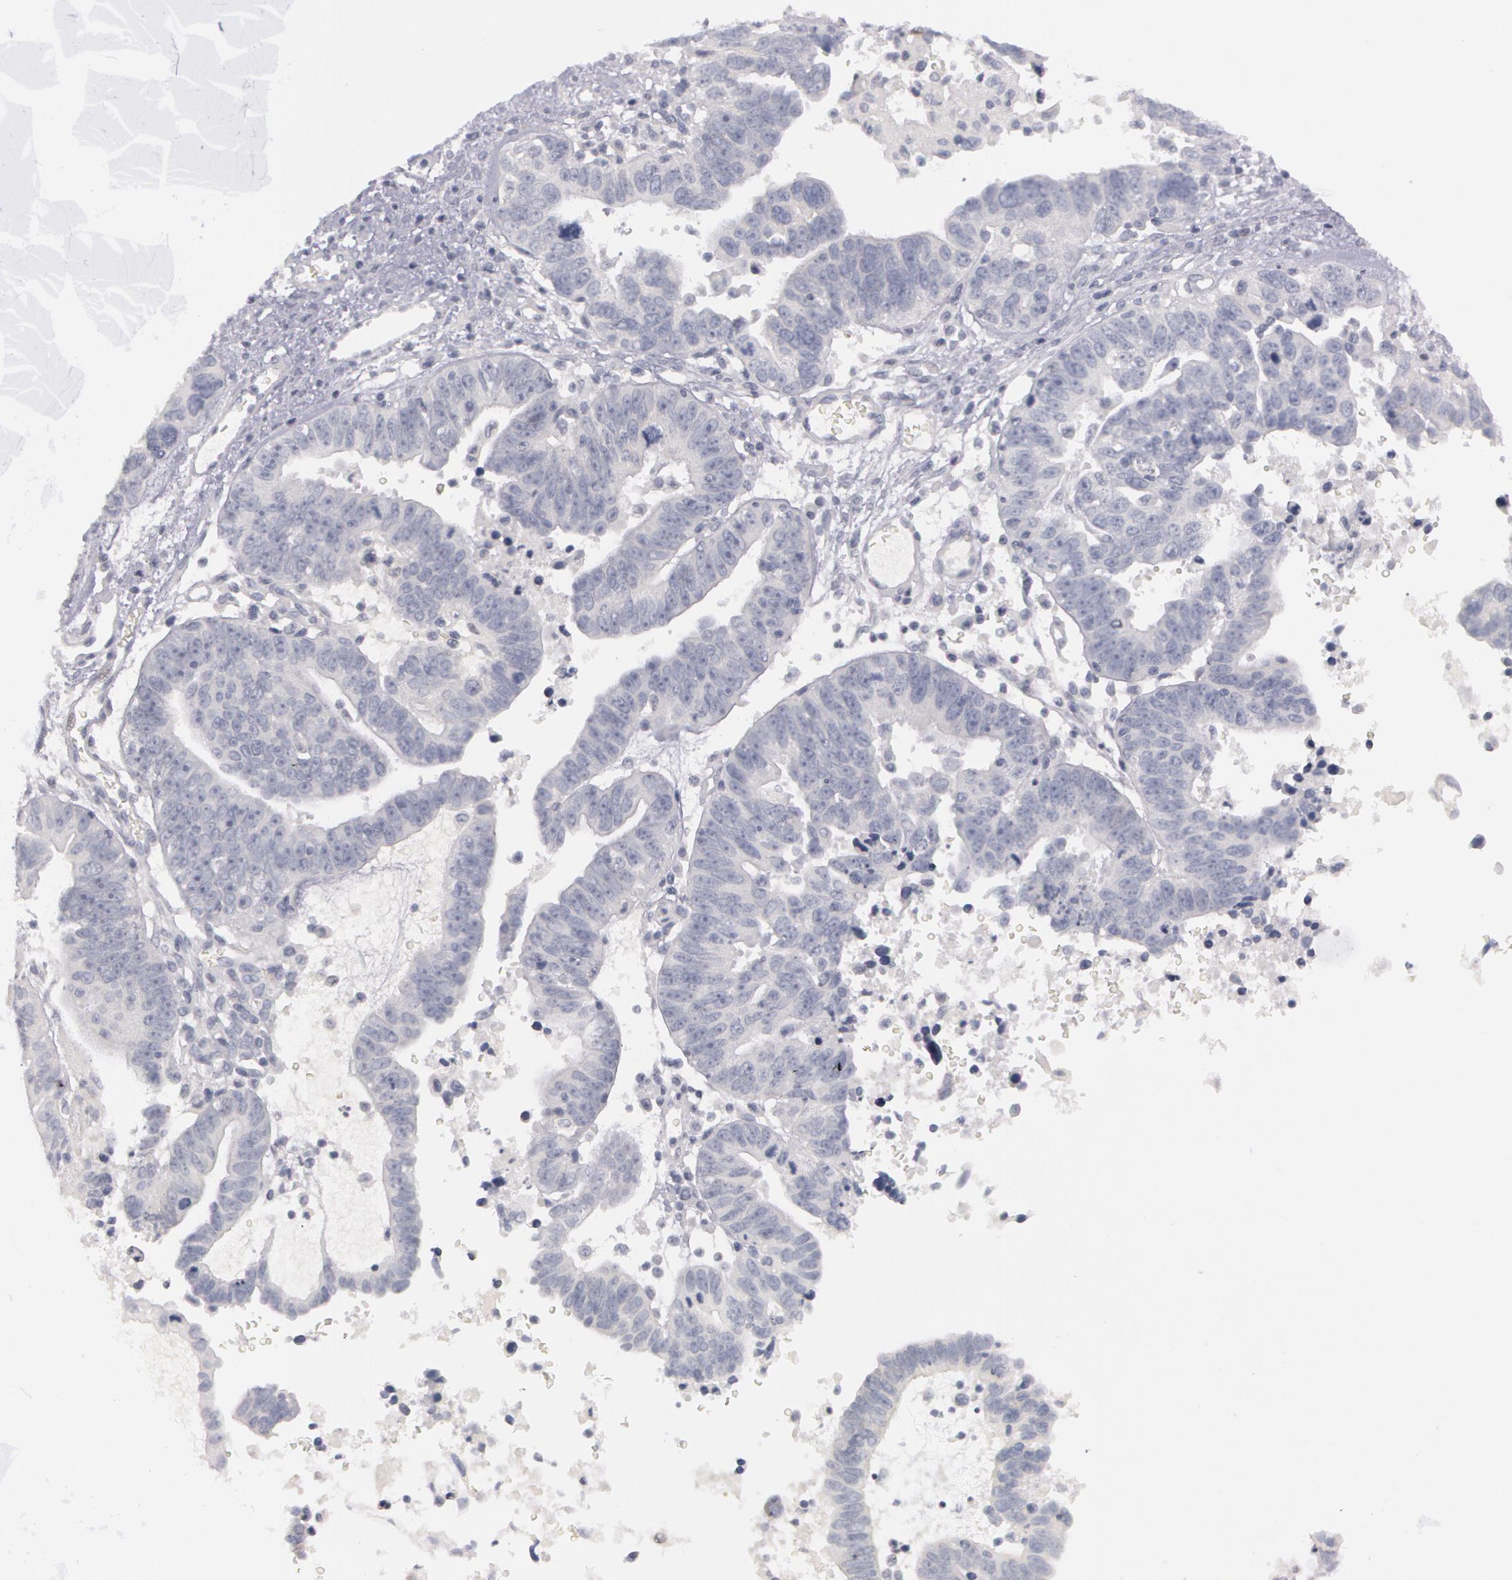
{"staining": {"intensity": "negative", "quantity": "none", "location": "none"}, "tissue": "ovarian cancer", "cell_type": "Tumor cells", "image_type": "cancer", "snomed": [{"axis": "morphology", "description": "Carcinoma, endometroid"}, {"axis": "morphology", "description": "Cystadenocarcinoma, serous, NOS"}, {"axis": "topography", "description": "Ovary"}], "caption": "Ovarian cancer was stained to show a protein in brown. There is no significant staining in tumor cells. Brightfield microscopy of IHC stained with DAB (3,3'-diaminobenzidine) (brown) and hematoxylin (blue), captured at high magnification.", "gene": "IL1RN", "patient": {"sex": "female", "age": 45}}